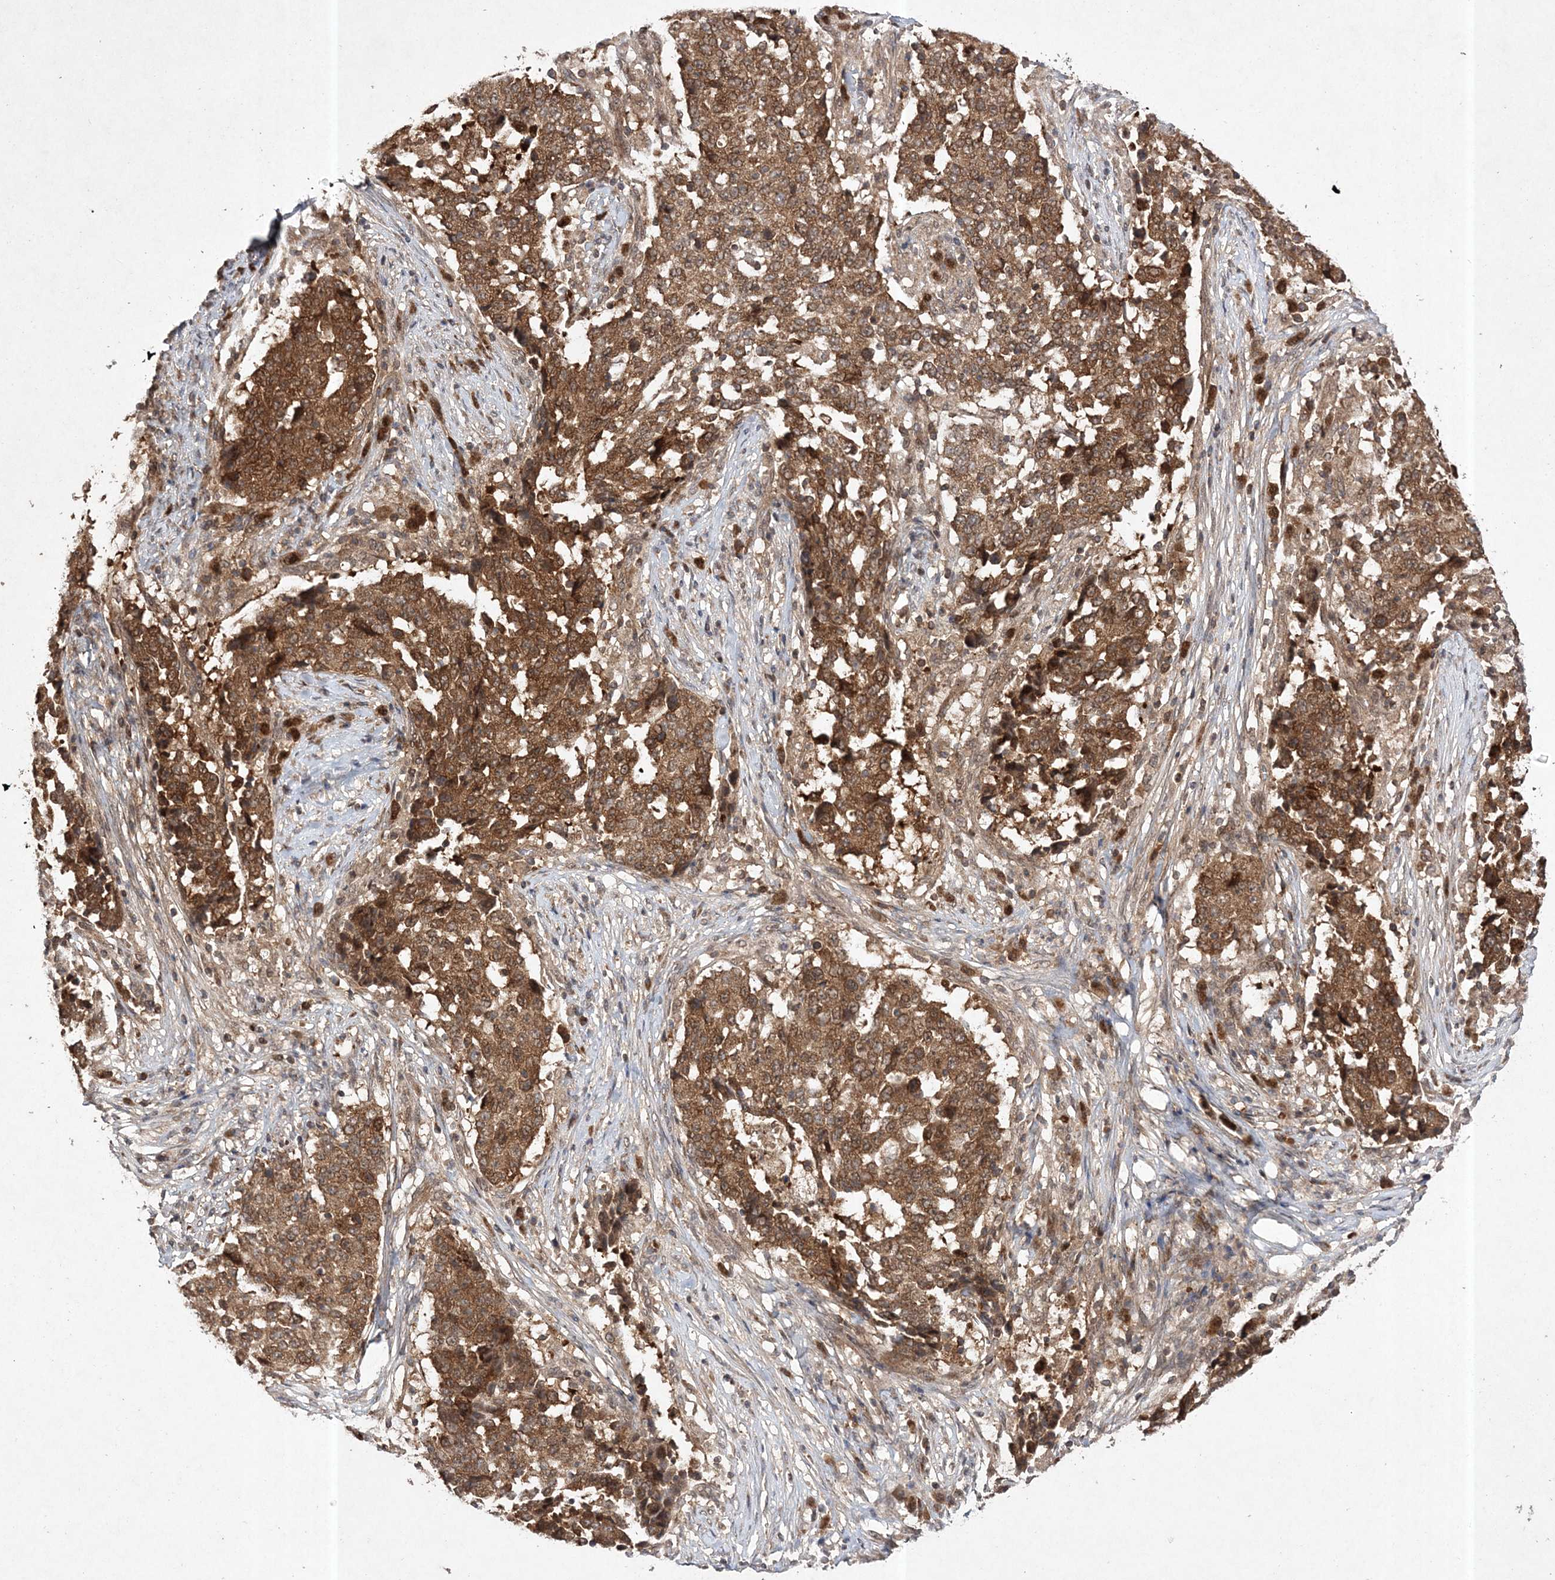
{"staining": {"intensity": "moderate", "quantity": ">75%", "location": "cytoplasmic/membranous"}, "tissue": "stomach cancer", "cell_type": "Tumor cells", "image_type": "cancer", "snomed": [{"axis": "morphology", "description": "Adenocarcinoma, NOS"}, {"axis": "topography", "description": "Stomach"}], "caption": "This is a photomicrograph of immunohistochemistry staining of stomach adenocarcinoma, which shows moderate expression in the cytoplasmic/membranous of tumor cells.", "gene": "NIF3L1", "patient": {"sex": "male", "age": 59}}